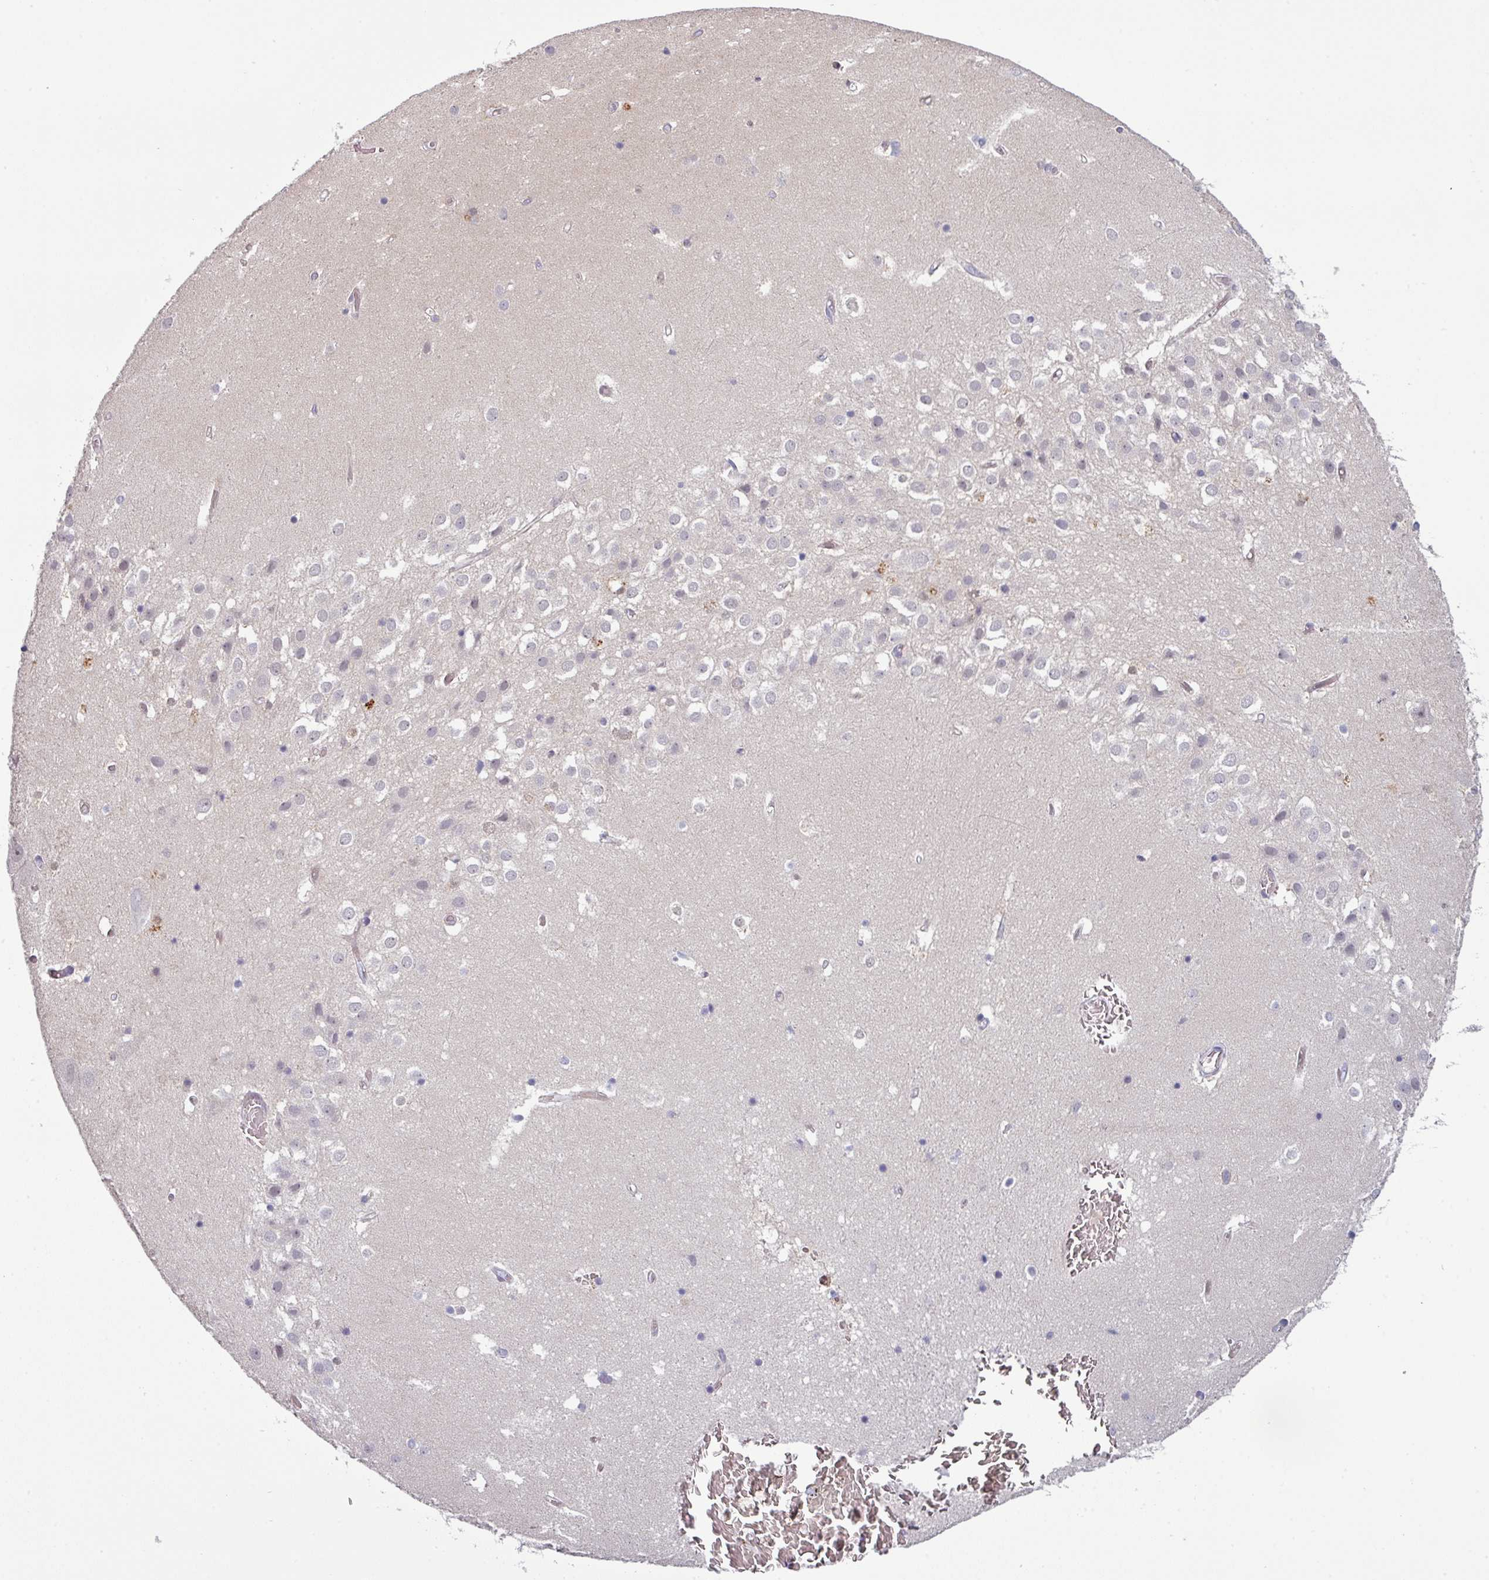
{"staining": {"intensity": "negative", "quantity": "none", "location": "none"}, "tissue": "hippocampus", "cell_type": "Glial cells", "image_type": "normal", "snomed": [{"axis": "morphology", "description": "Normal tissue, NOS"}, {"axis": "topography", "description": "Hippocampus"}], "caption": "An immunohistochemistry (IHC) histopathology image of normal hippocampus is shown. There is no staining in glial cells of hippocampus.", "gene": "PRAMEF12", "patient": {"sex": "female", "age": 52}}